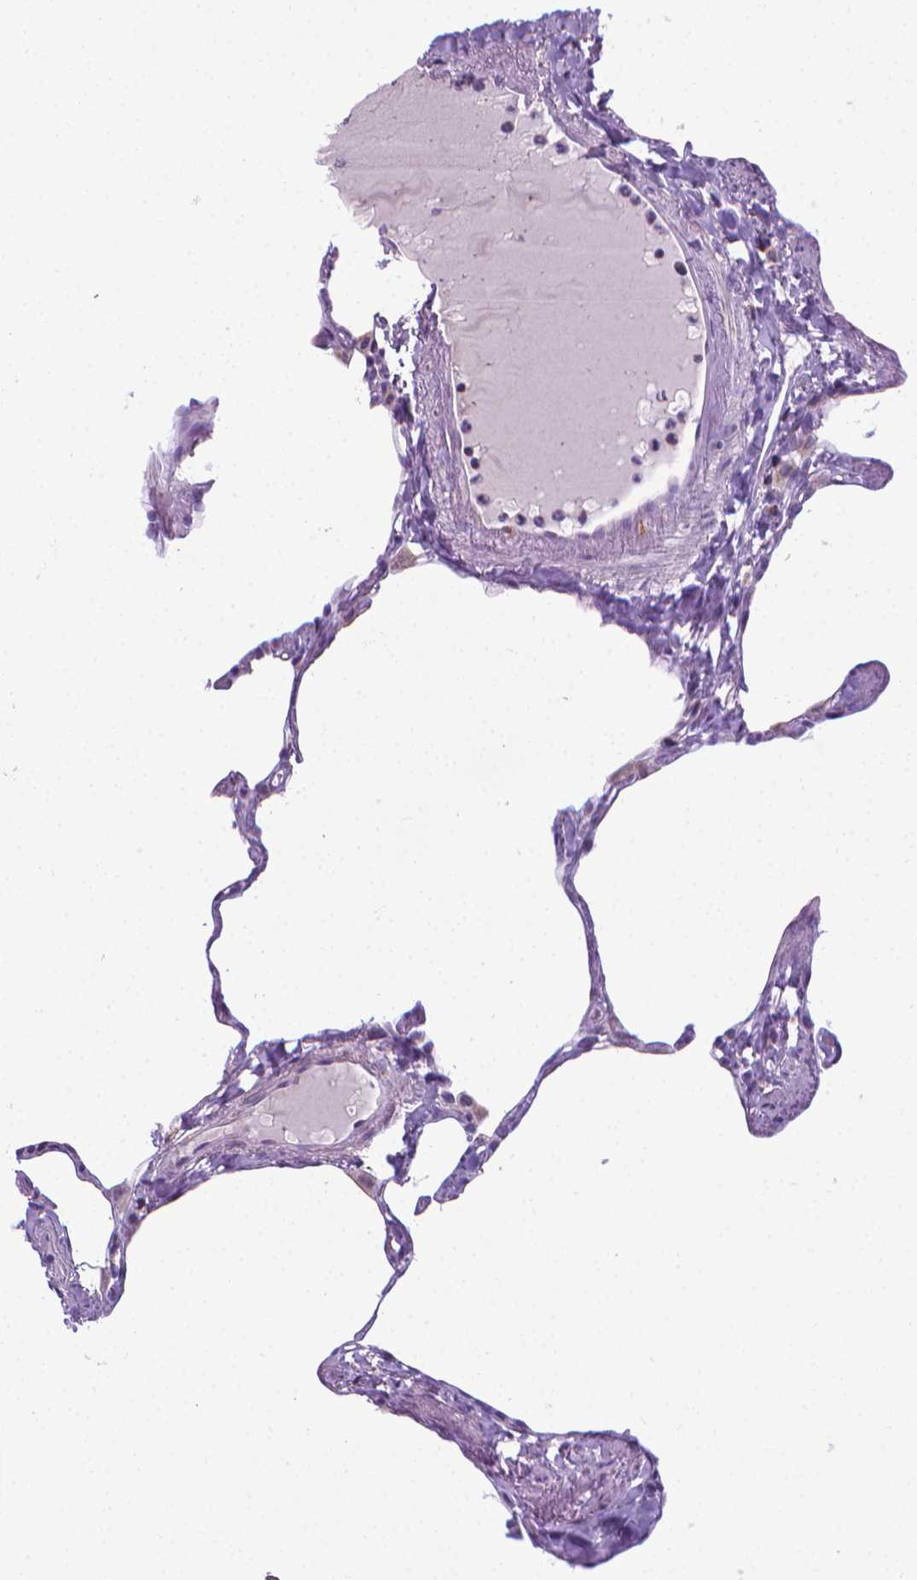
{"staining": {"intensity": "negative", "quantity": "none", "location": "none"}, "tissue": "lung", "cell_type": "Alveolar cells", "image_type": "normal", "snomed": [{"axis": "morphology", "description": "Normal tissue, NOS"}, {"axis": "topography", "description": "Lung"}], "caption": "An immunohistochemistry image of benign lung is shown. There is no staining in alveolar cells of lung.", "gene": "POU3F3", "patient": {"sex": "male", "age": 65}}